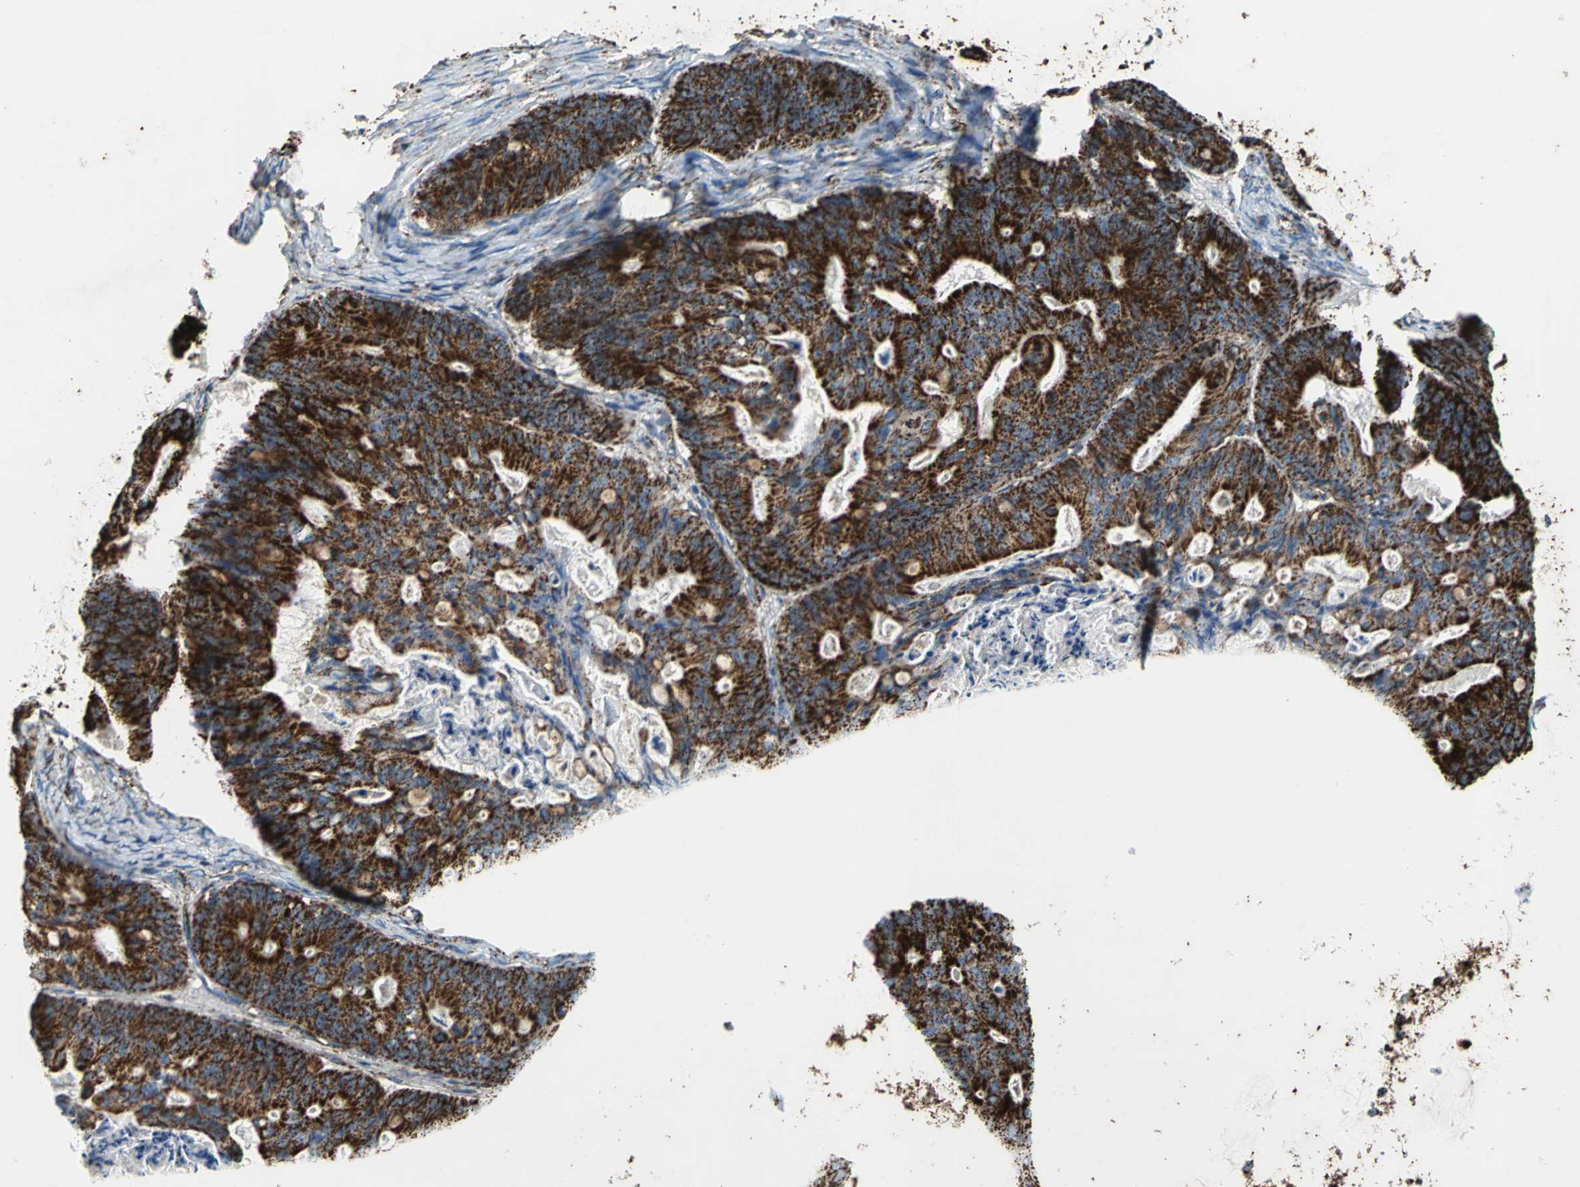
{"staining": {"intensity": "strong", "quantity": ">75%", "location": "cytoplasmic/membranous"}, "tissue": "ovarian cancer", "cell_type": "Tumor cells", "image_type": "cancer", "snomed": [{"axis": "morphology", "description": "Cystadenocarcinoma, mucinous, NOS"}, {"axis": "topography", "description": "Ovary"}], "caption": "Ovarian cancer stained for a protein reveals strong cytoplasmic/membranous positivity in tumor cells.", "gene": "ECH1", "patient": {"sex": "female", "age": 36}}